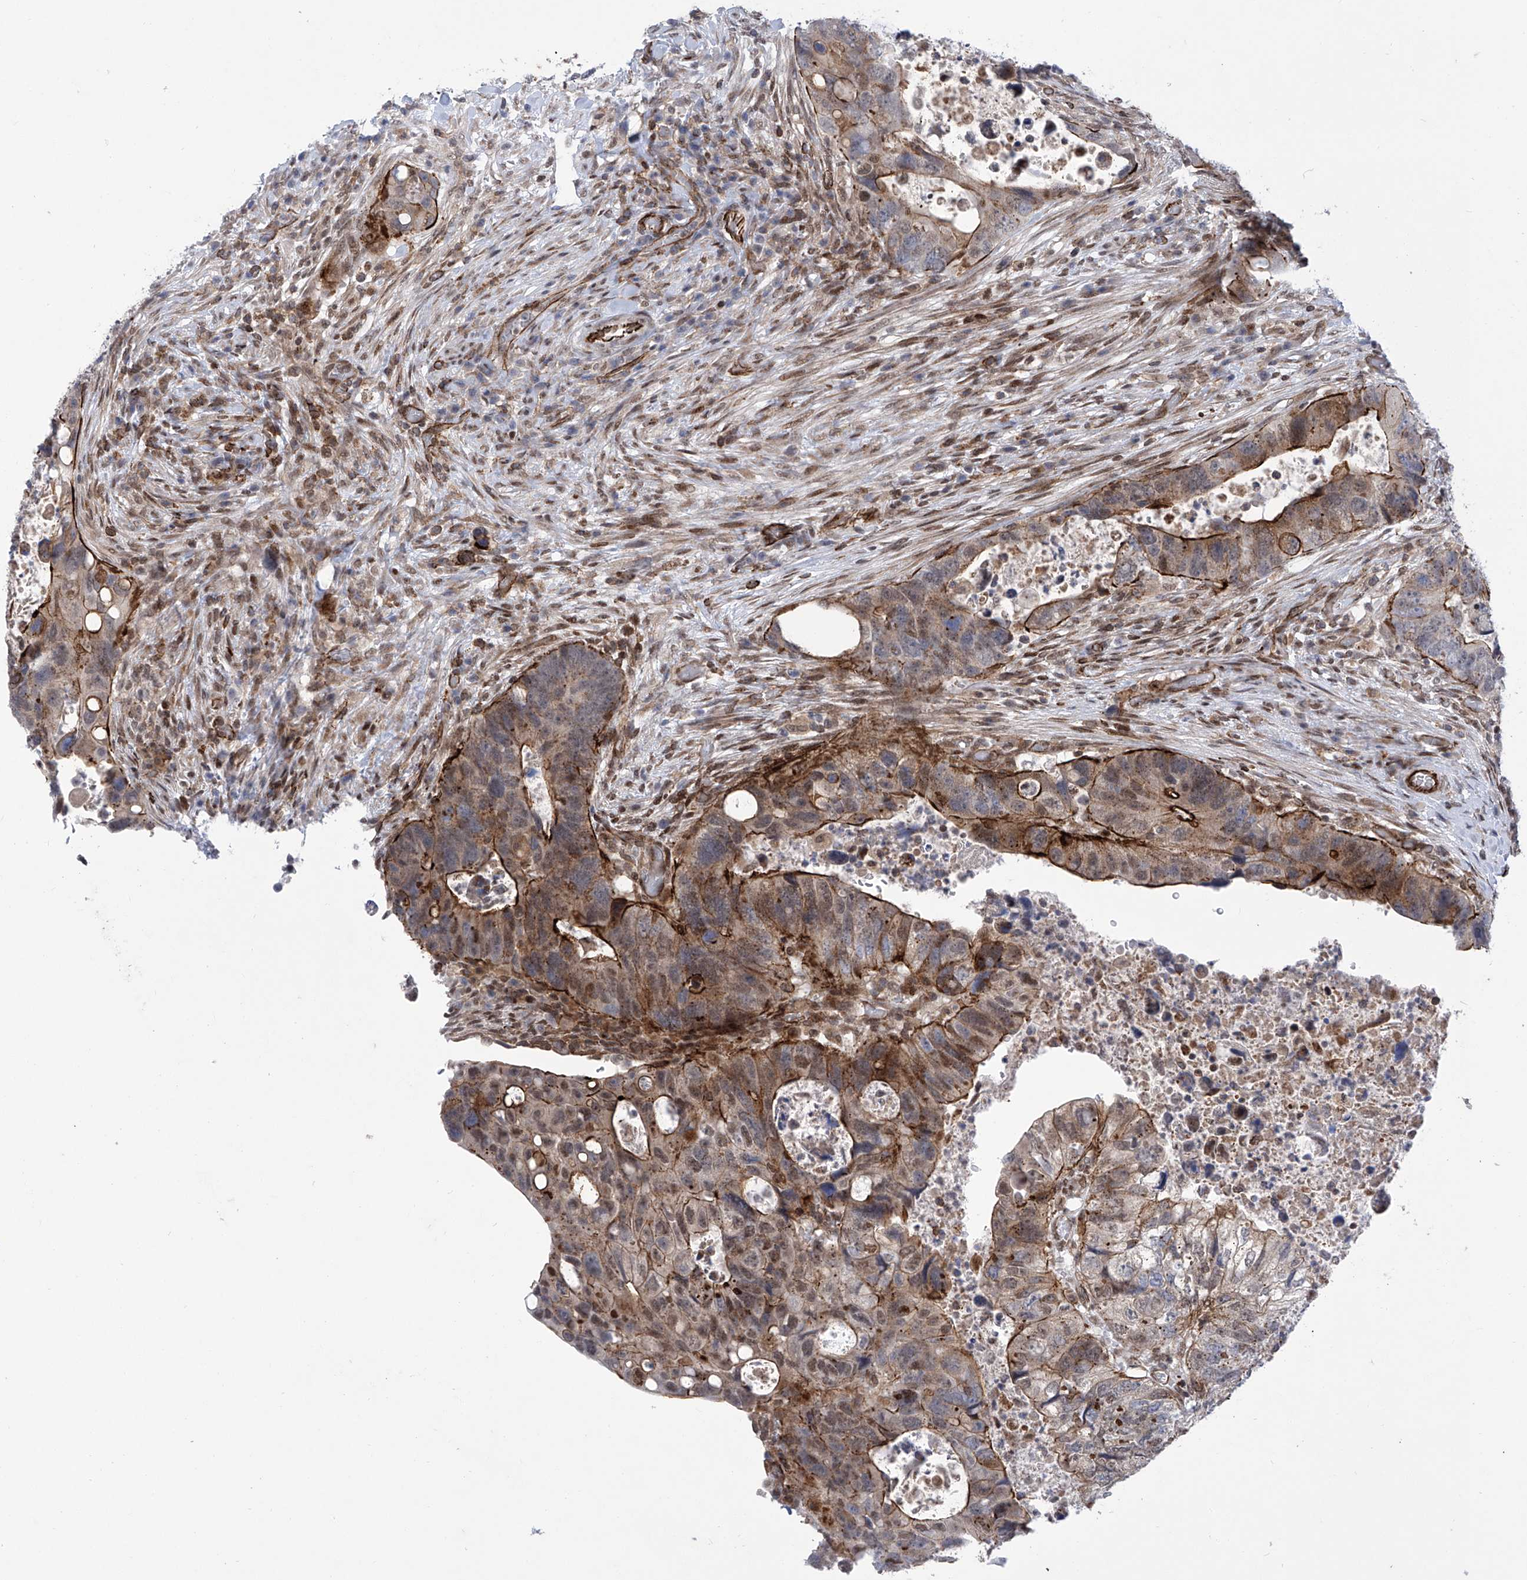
{"staining": {"intensity": "moderate", "quantity": ">75%", "location": "cytoplasmic/membranous,nuclear"}, "tissue": "colorectal cancer", "cell_type": "Tumor cells", "image_type": "cancer", "snomed": [{"axis": "morphology", "description": "Adenocarcinoma, NOS"}, {"axis": "topography", "description": "Rectum"}], "caption": "IHC of human colorectal adenocarcinoma displays medium levels of moderate cytoplasmic/membranous and nuclear staining in about >75% of tumor cells.", "gene": "CEP290", "patient": {"sex": "male", "age": 59}}